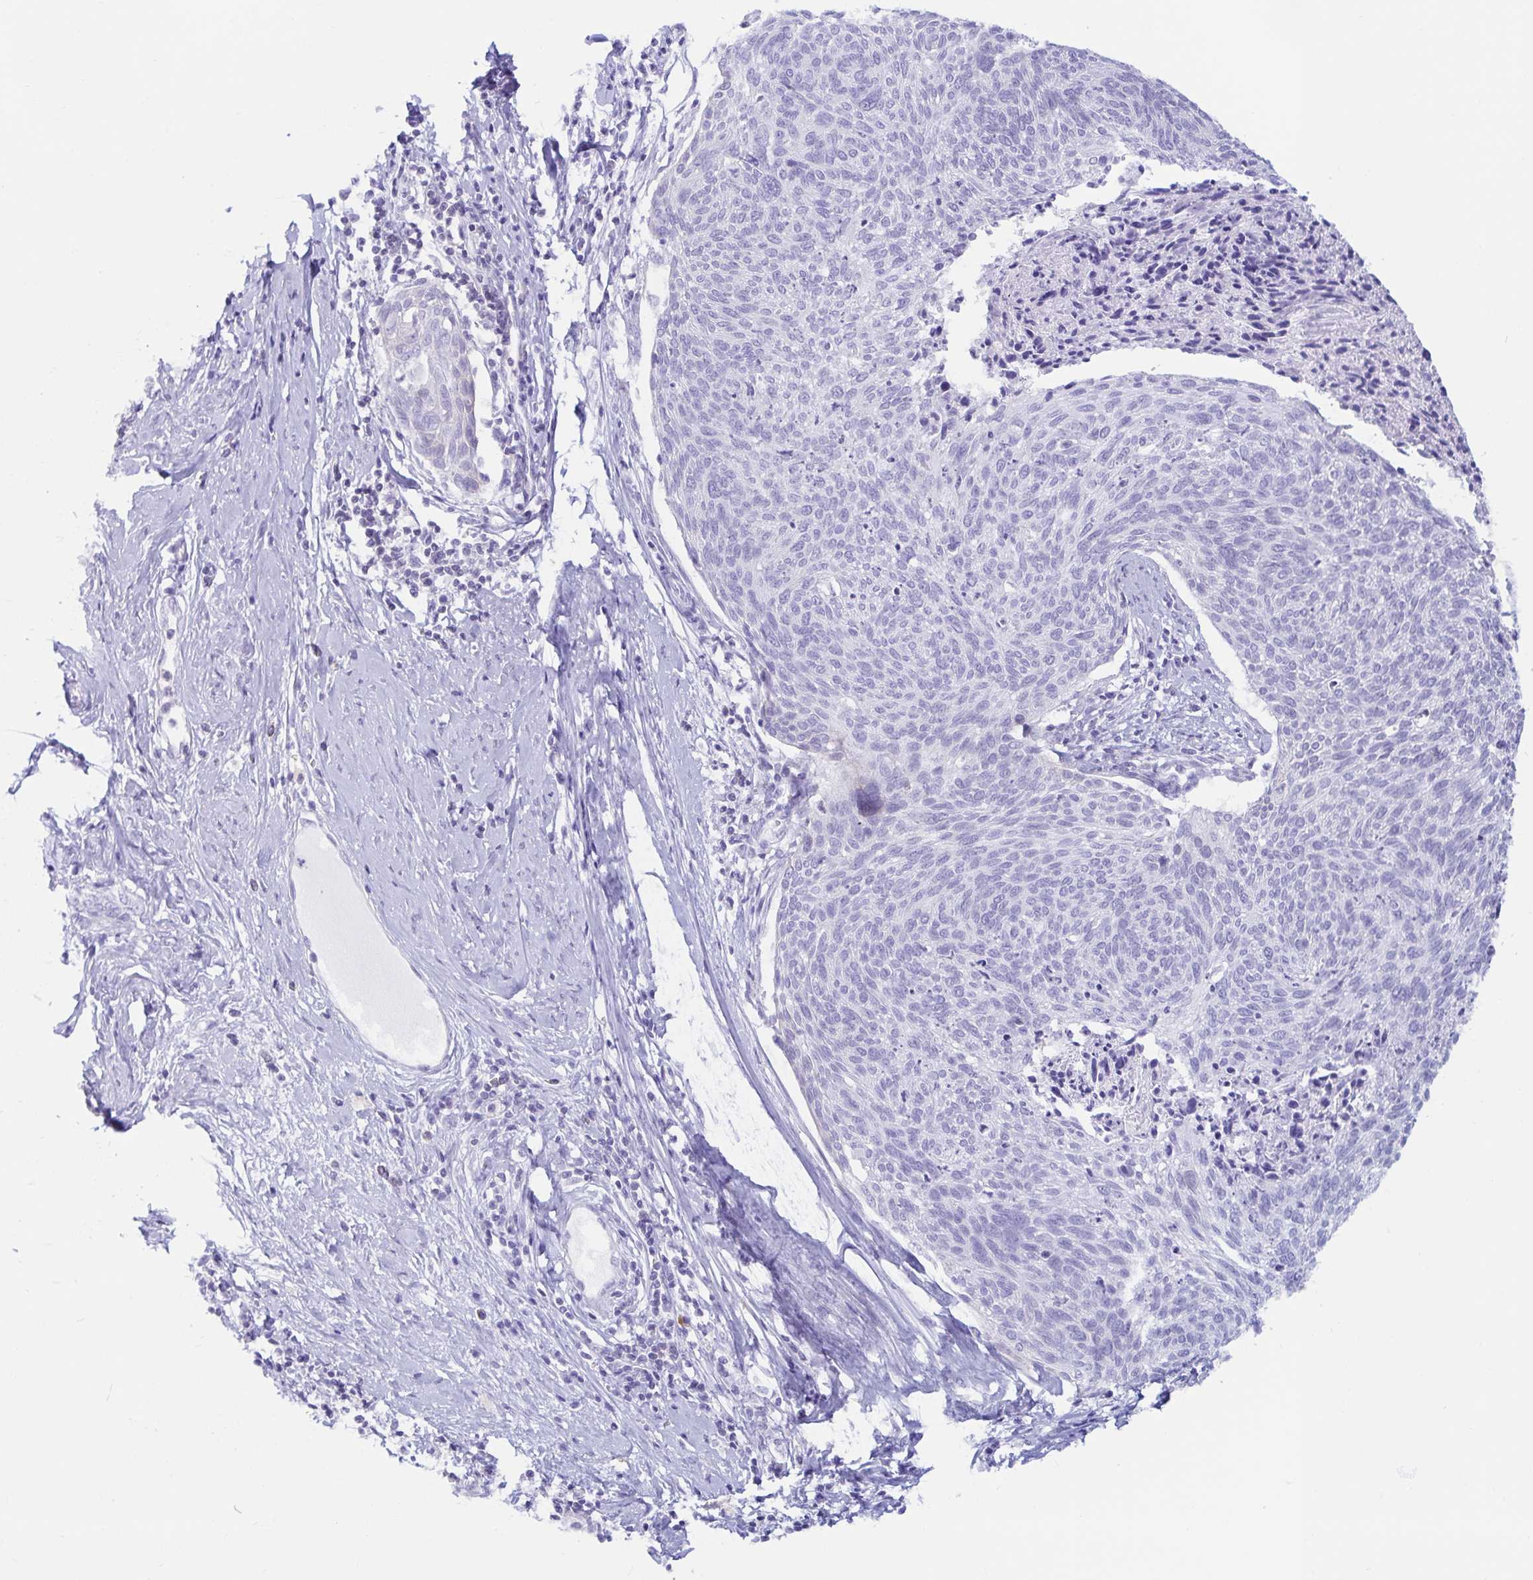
{"staining": {"intensity": "negative", "quantity": "none", "location": "none"}, "tissue": "cervical cancer", "cell_type": "Tumor cells", "image_type": "cancer", "snomed": [{"axis": "morphology", "description": "Squamous cell carcinoma, NOS"}, {"axis": "topography", "description": "Cervix"}], "caption": "Cervical cancer was stained to show a protein in brown. There is no significant expression in tumor cells.", "gene": "BEST1", "patient": {"sex": "female", "age": 49}}